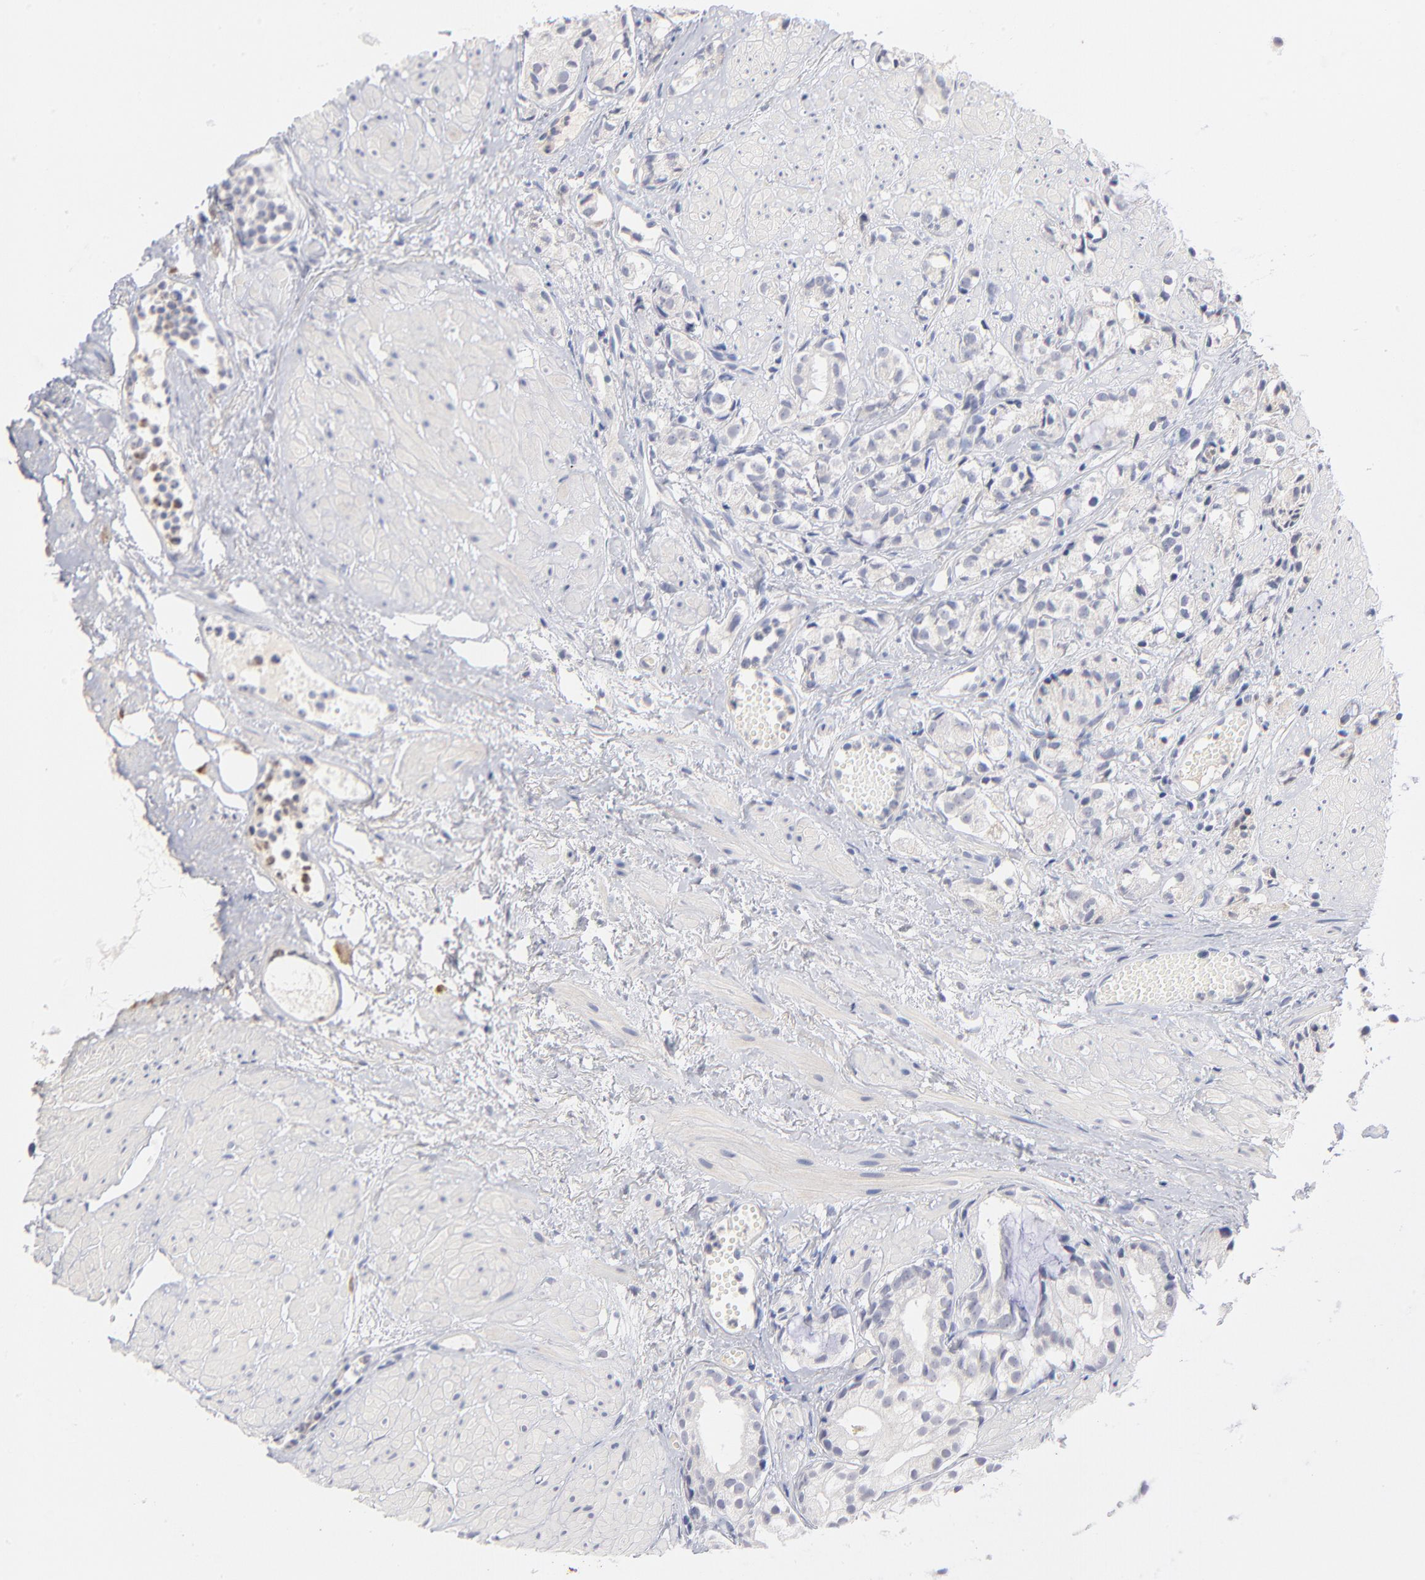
{"staining": {"intensity": "negative", "quantity": "none", "location": "none"}, "tissue": "prostate cancer", "cell_type": "Tumor cells", "image_type": "cancer", "snomed": [{"axis": "morphology", "description": "Adenocarcinoma, High grade"}, {"axis": "topography", "description": "Prostate"}], "caption": "There is no significant staining in tumor cells of prostate high-grade adenocarcinoma.", "gene": "F12", "patient": {"sex": "male", "age": 85}}